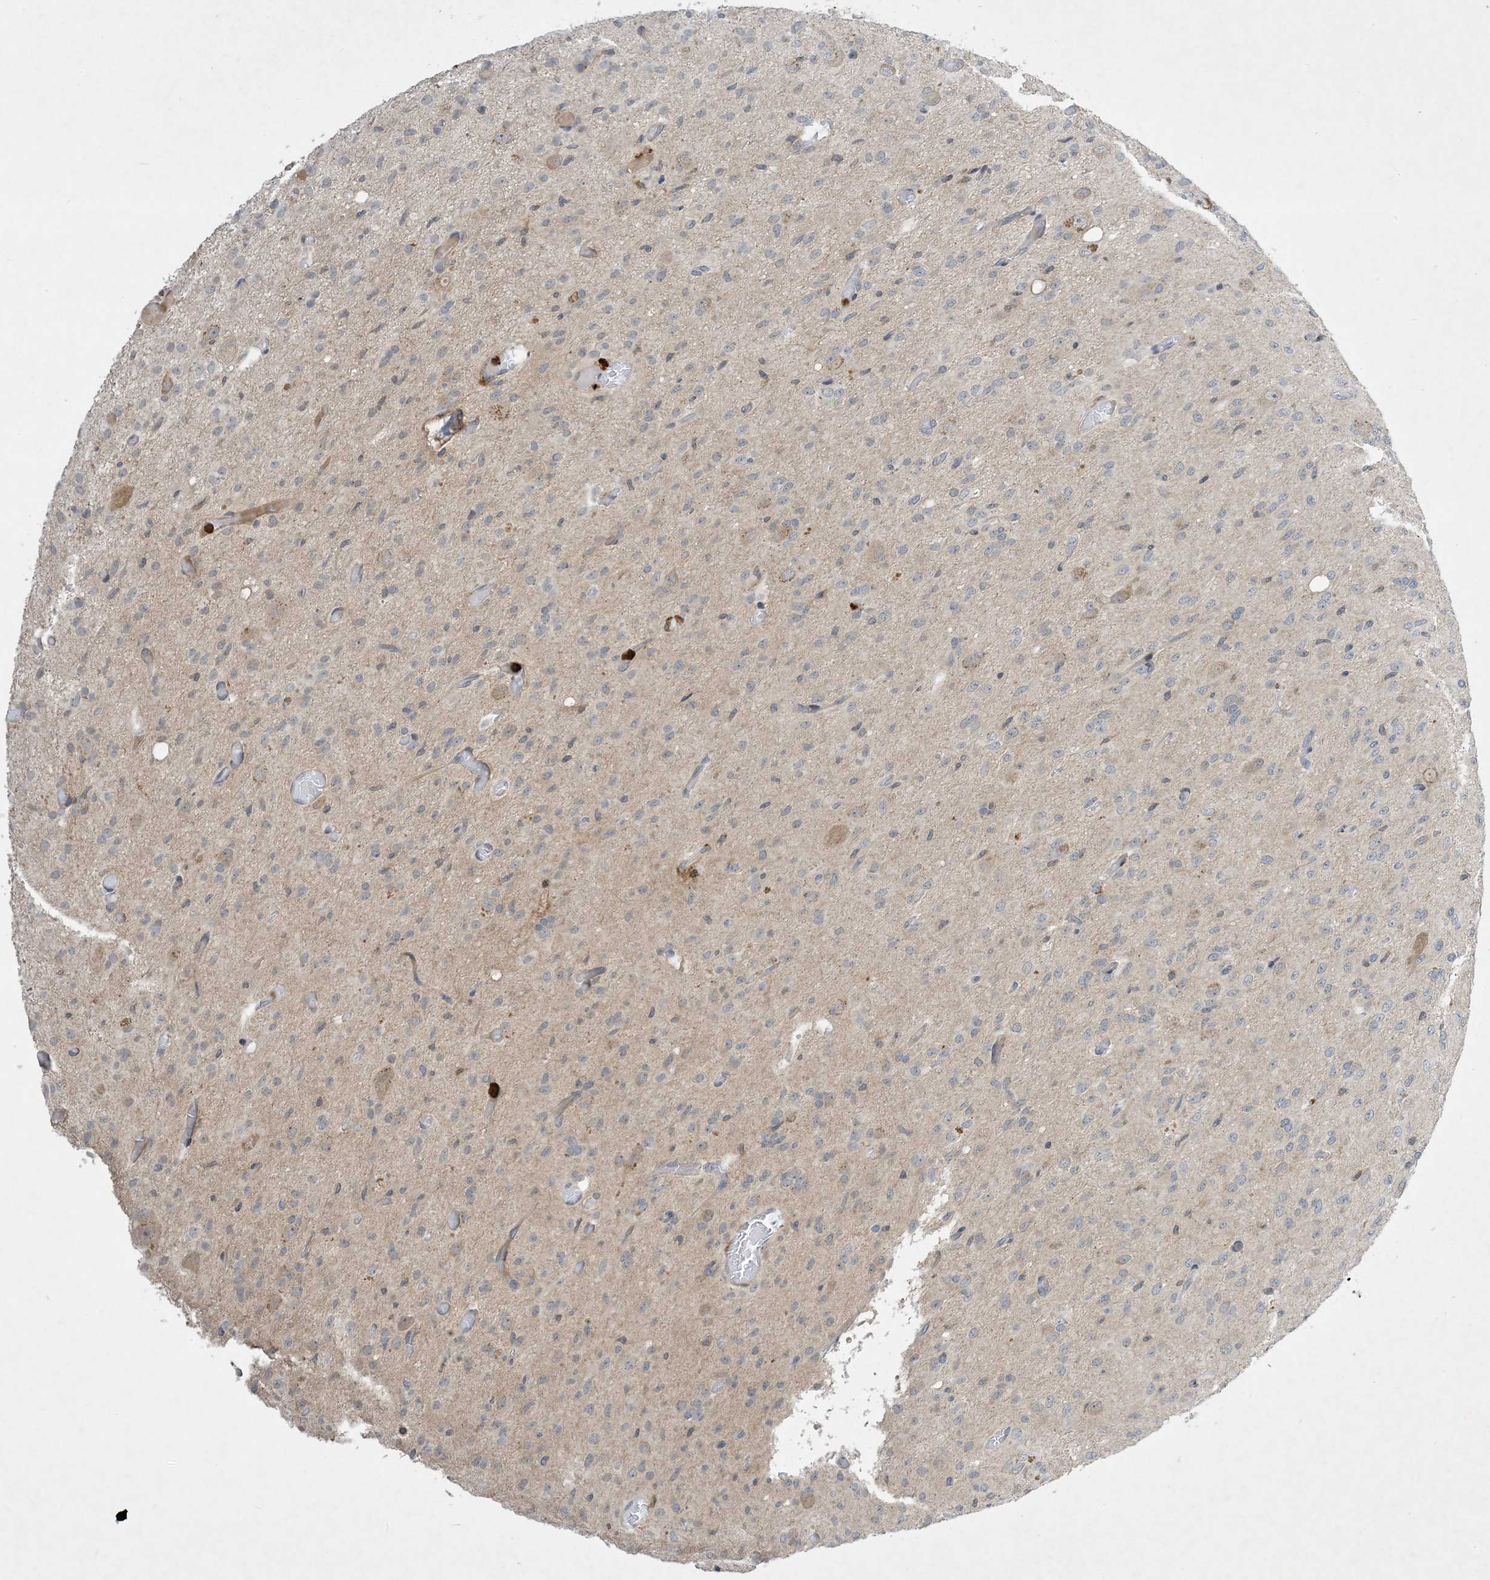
{"staining": {"intensity": "negative", "quantity": "none", "location": "none"}, "tissue": "glioma", "cell_type": "Tumor cells", "image_type": "cancer", "snomed": [{"axis": "morphology", "description": "Glioma, malignant, High grade"}, {"axis": "topography", "description": "Brain"}], "caption": "Human malignant glioma (high-grade) stained for a protein using immunohistochemistry demonstrates no positivity in tumor cells.", "gene": "AK9", "patient": {"sex": "female", "age": 59}}